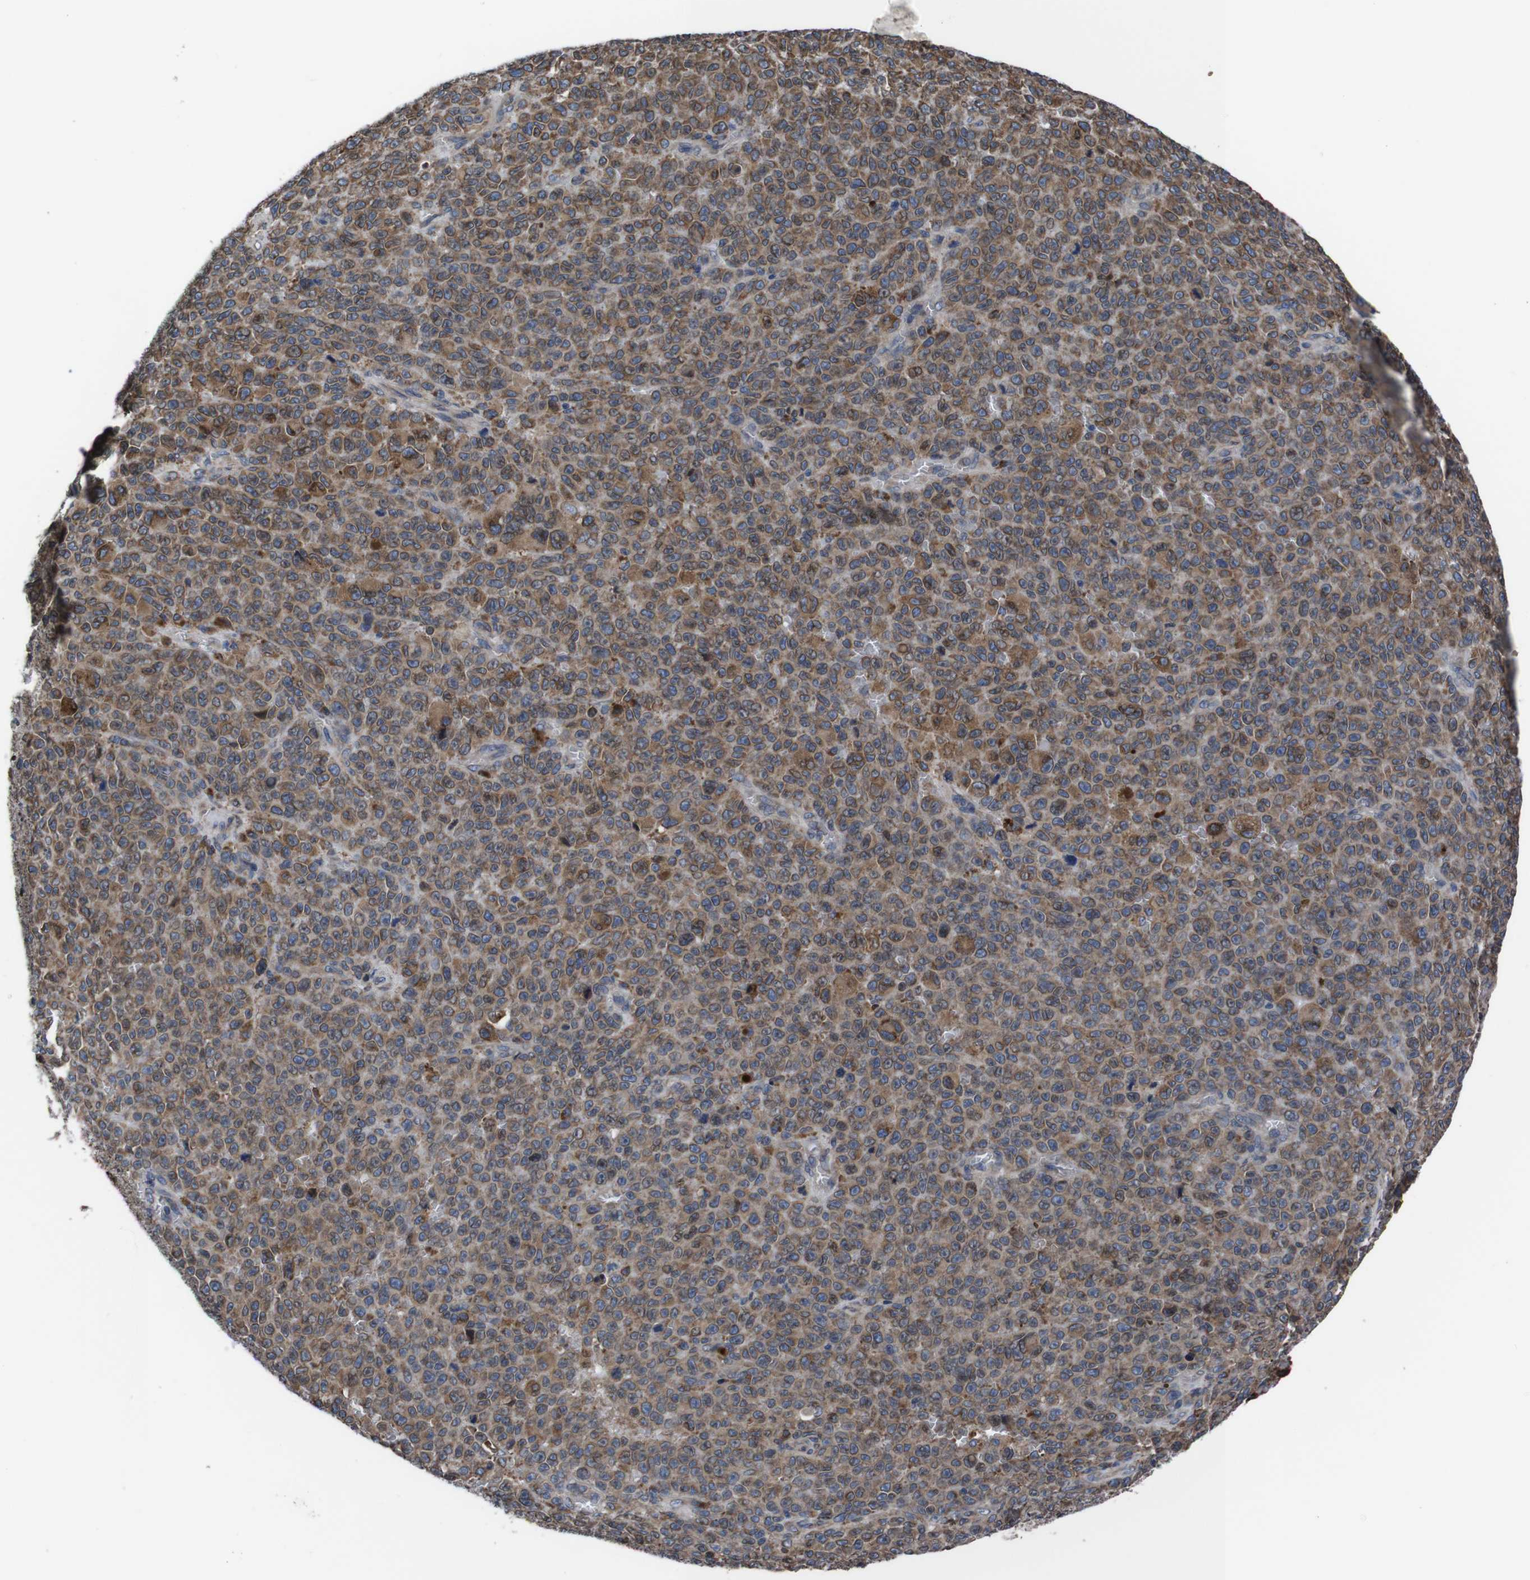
{"staining": {"intensity": "moderate", "quantity": ">75%", "location": "cytoplasmic/membranous"}, "tissue": "melanoma", "cell_type": "Tumor cells", "image_type": "cancer", "snomed": [{"axis": "morphology", "description": "Malignant melanoma, NOS"}, {"axis": "topography", "description": "Skin"}], "caption": "Melanoma stained for a protein exhibits moderate cytoplasmic/membranous positivity in tumor cells.", "gene": "SIGMAR1", "patient": {"sex": "female", "age": 82}}